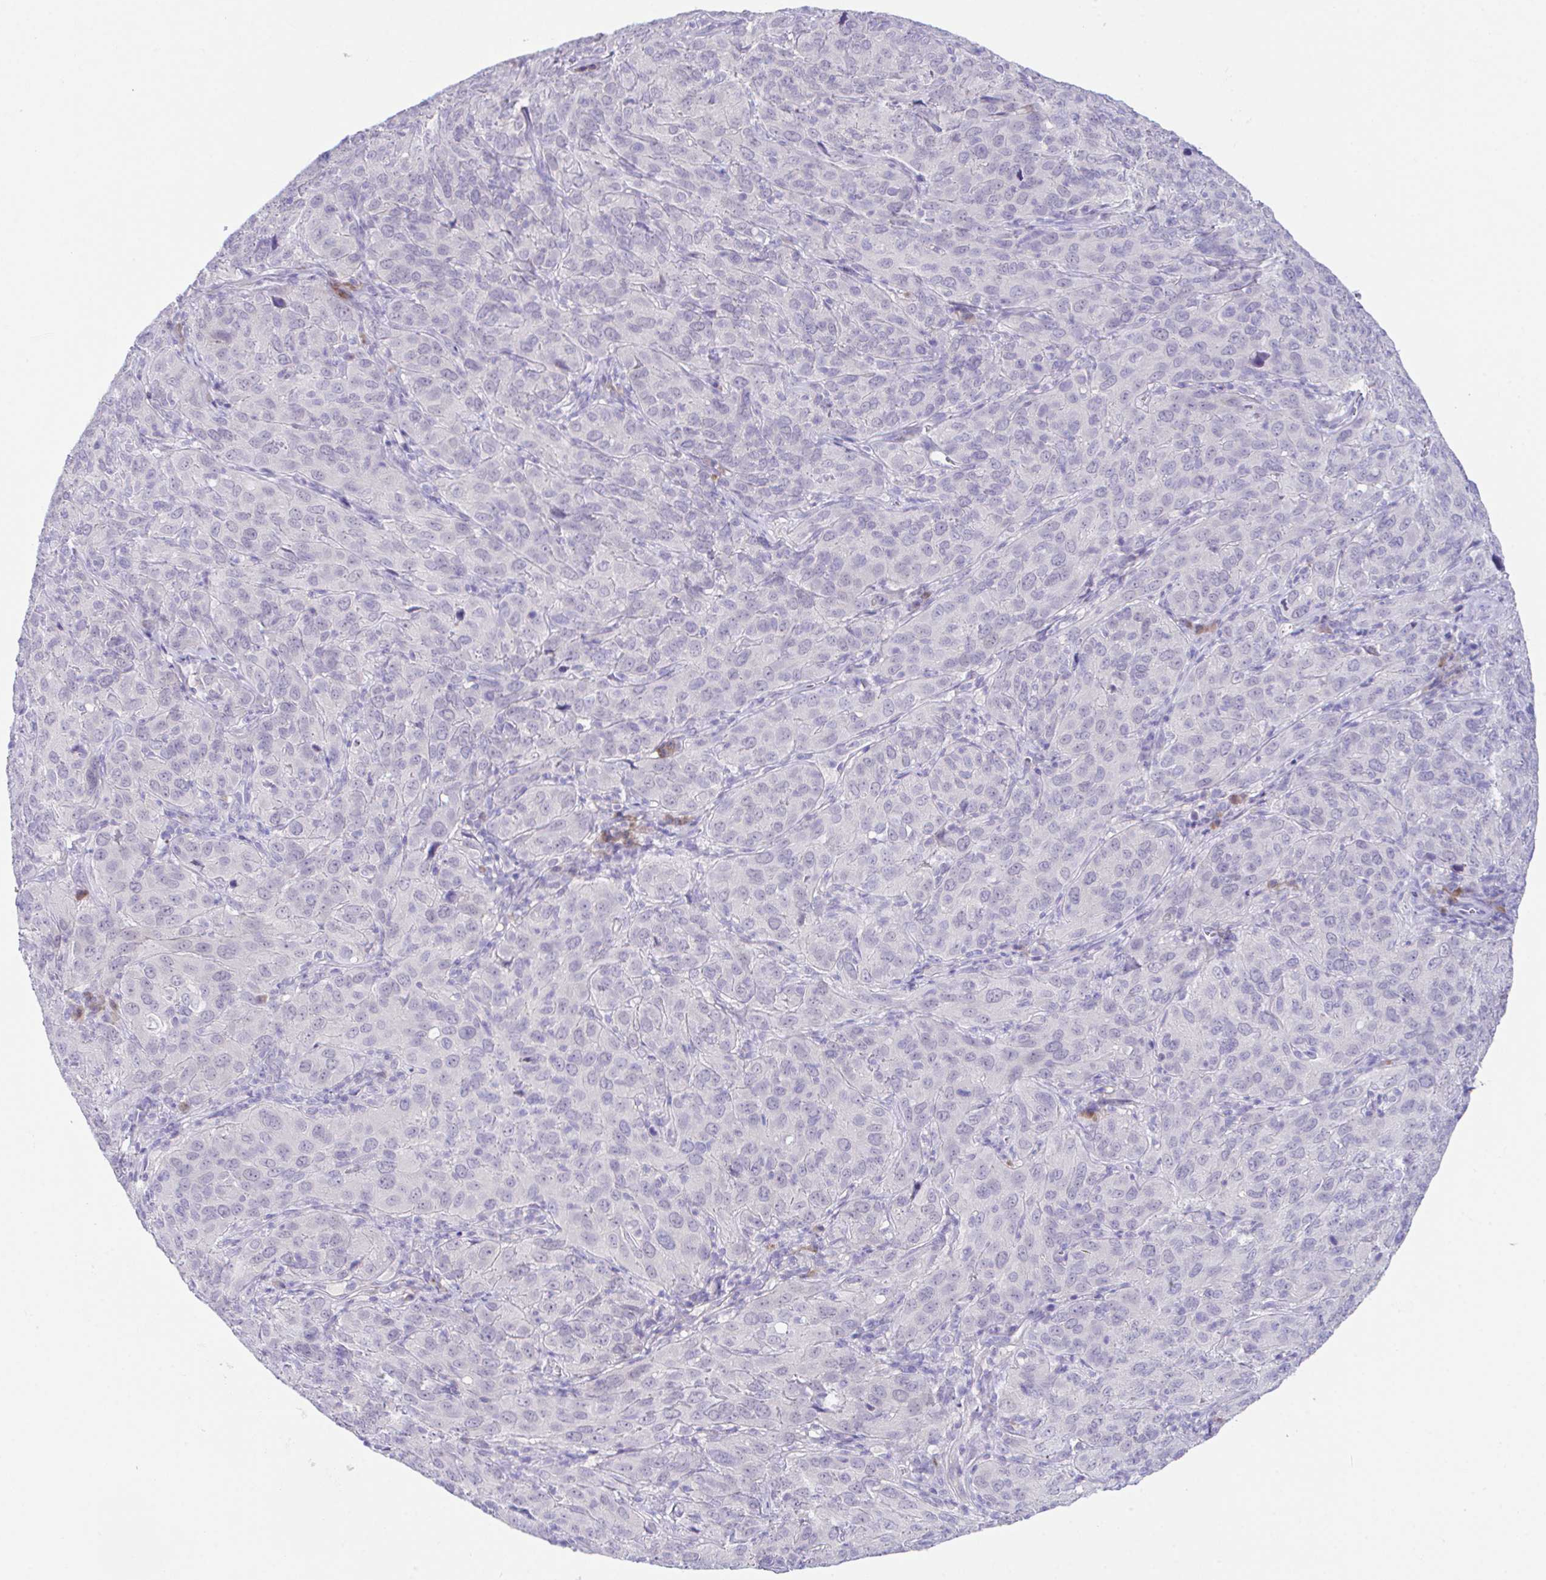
{"staining": {"intensity": "negative", "quantity": "none", "location": "none"}, "tissue": "cervical cancer", "cell_type": "Tumor cells", "image_type": "cancer", "snomed": [{"axis": "morphology", "description": "Normal tissue, NOS"}, {"axis": "morphology", "description": "Squamous cell carcinoma, NOS"}, {"axis": "topography", "description": "Cervix"}], "caption": "Cervical cancer stained for a protein using immunohistochemistry (IHC) exhibits no positivity tumor cells.", "gene": "HACD4", "patient": {"sex": "female", "age": 51}}